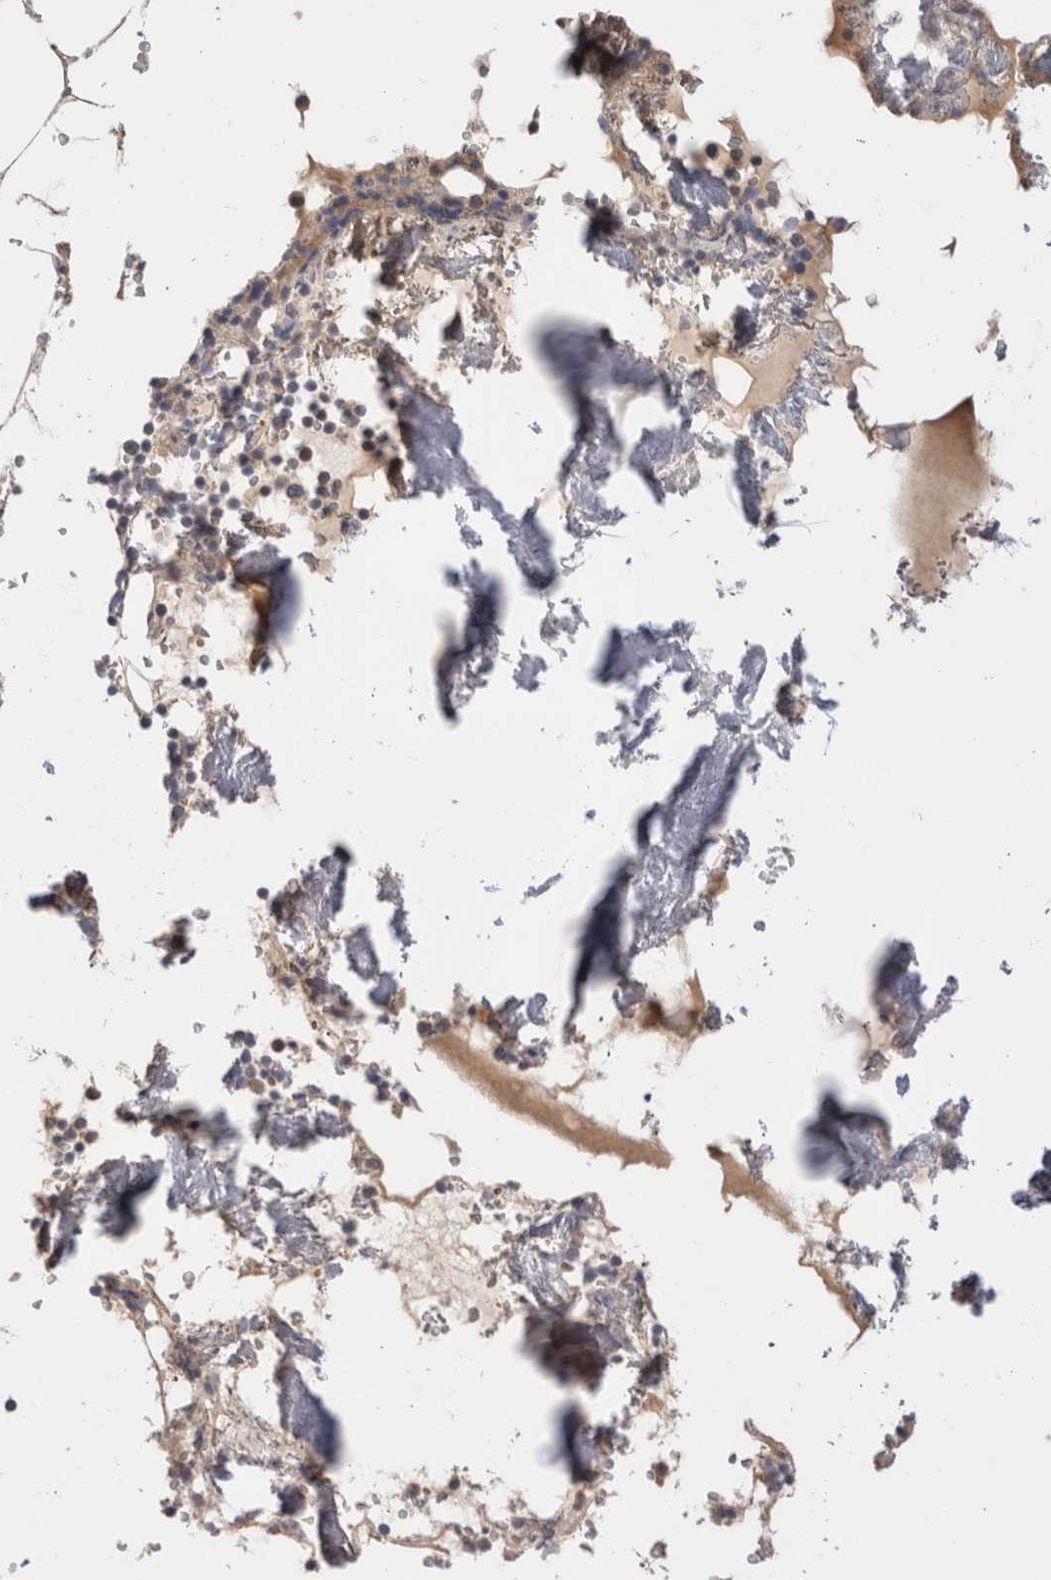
{"staining": {"intensity": "weak", "quantity": "<25%", "location": "cytoplasmic/membranous"}, "tissue": "bone marrow", "cell_type": "Hematopoietic cells", "image_type": "normal", "snomed": [{"axis": "morphology", "description": "Normal tissue, NOS"}, {"axis": "topography", "description": "Bone marrow"}], "caption": "A high-resolution micrograph shows immunohistochemistry (IHC) staining of benign bone marrow, which demonstrates no significant positivity in hematopoietic cells. (DAB immunohistochemistry (IHC) with hematoxylin counter stain).", "gene": "CRYBG1", "patient": {"sex": "male", "age": 70}}